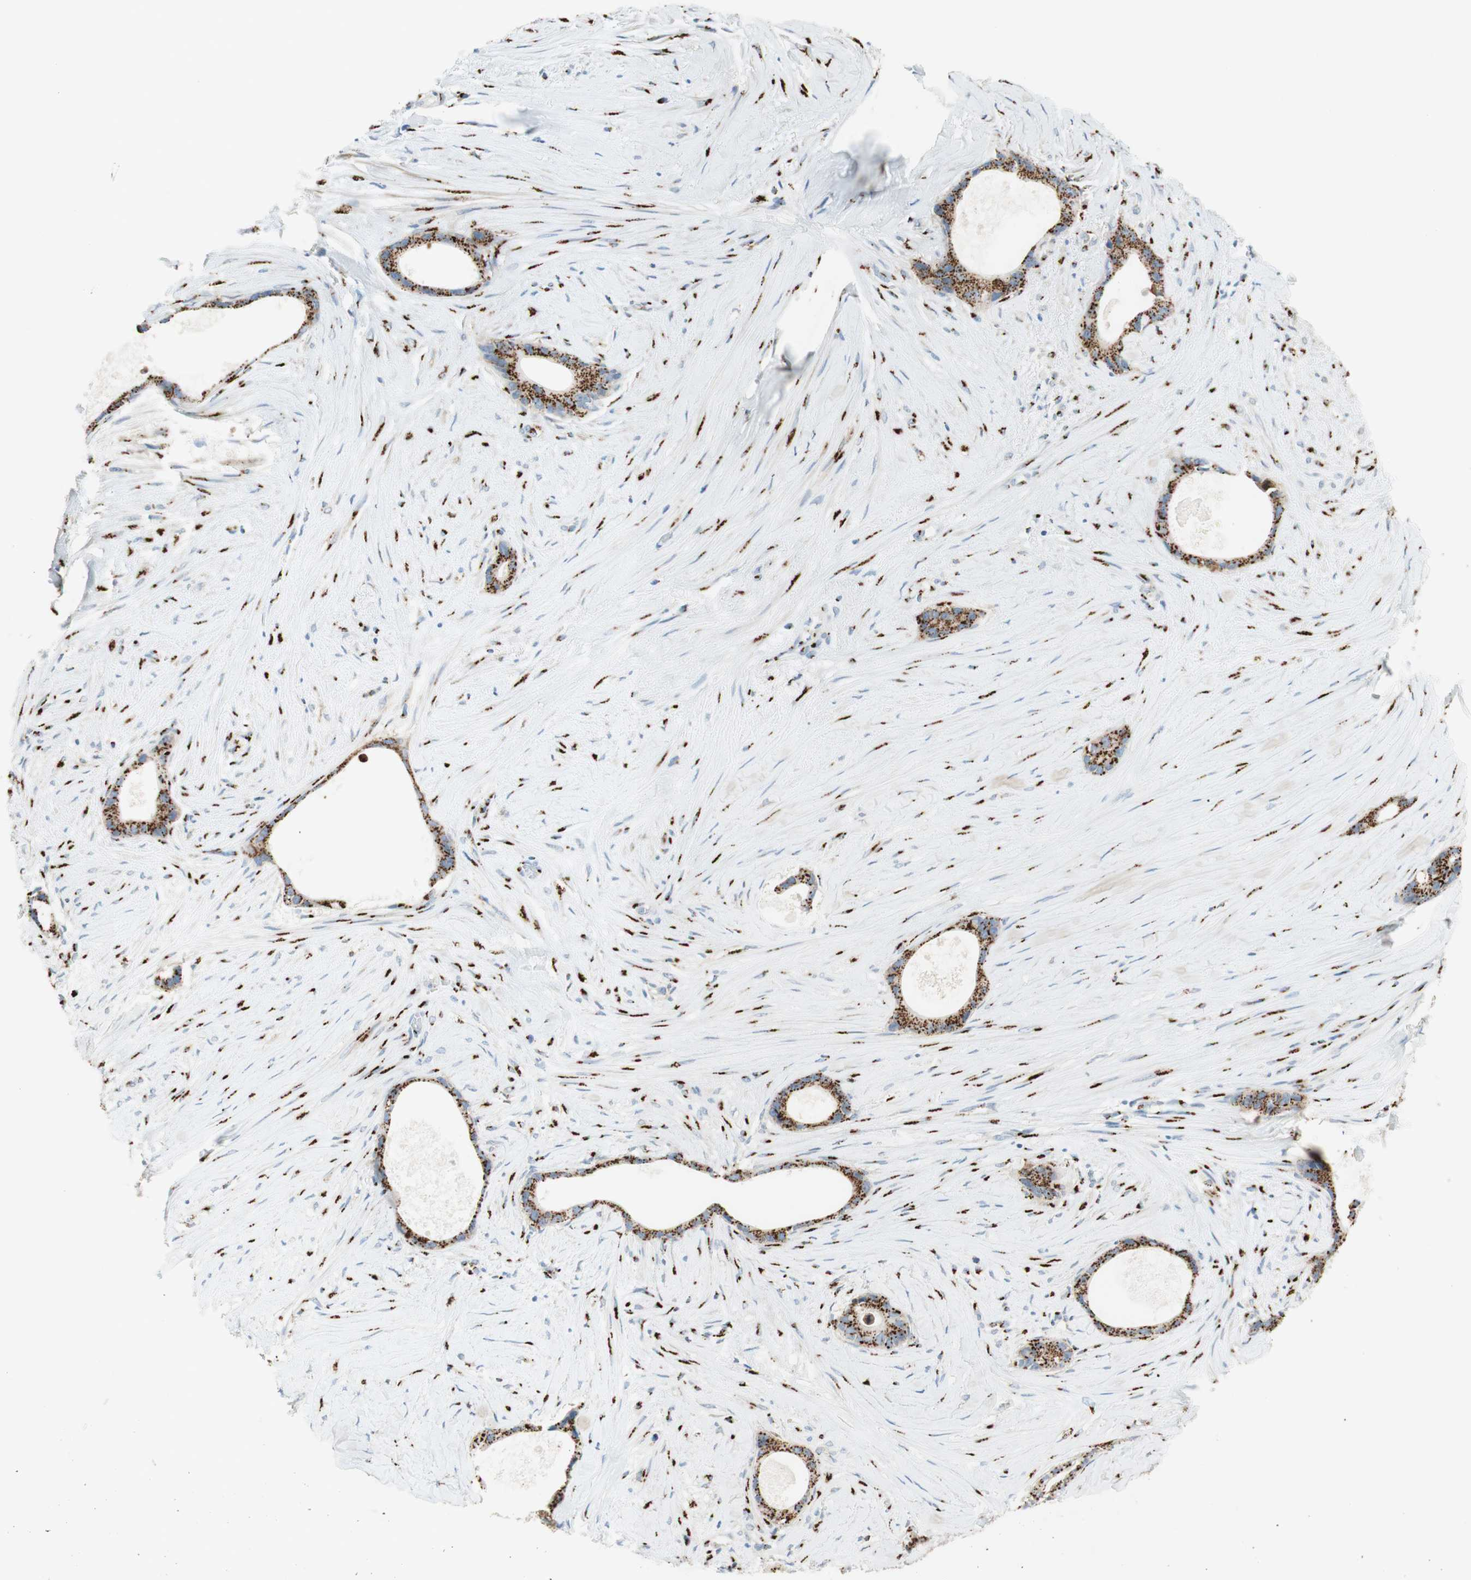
{"staining": {"intensity": "strong", "quantity": ">75%", "location": "cytoplasmic/membranous"}, "tissue": "liver cancer", "cell_type": "Tumor cells", "image_type": "cancer", "snomed": [{"axis": "morphology", "description": "Cholangiocarcinoma"}, {"axis": "topography", "description": "Liver"}], "caption": "Tumor cells reveal strong cytoplasmic/membranous expression in approximately >75% of cells in liver cancer (cholangiocarcinoma).", "gene": "GOLGB1", "patient": {"sex": "female", "age": 55}}